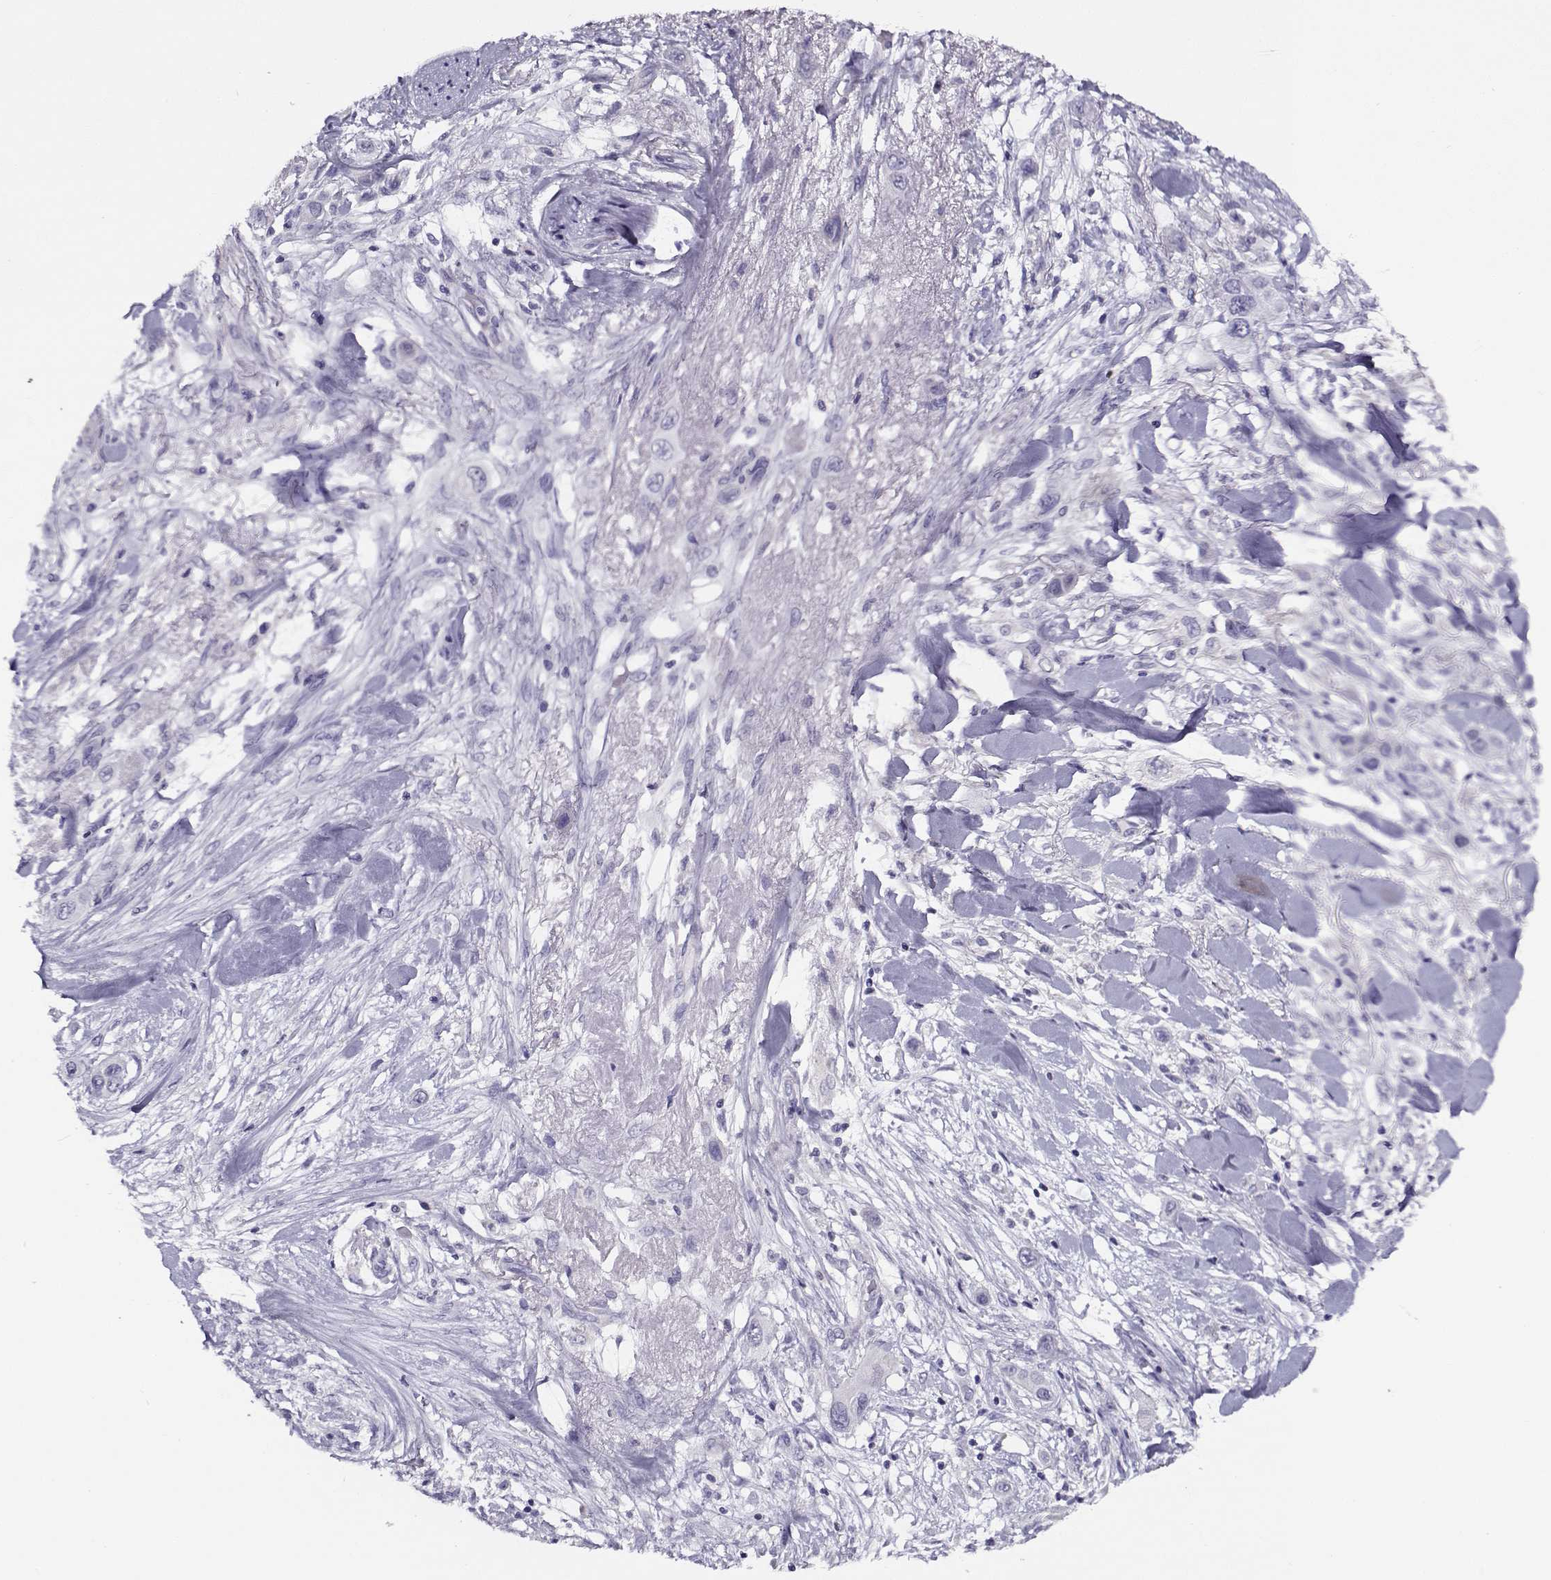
{"staining": {"intensity": "negative", "quantity": "none", "location": "none"}, "tissue": "skin cancer", "cell_type": "Tumor cells", "image_type": "cancer", "snomed": [{"axis": "morphology", "description": "Squamous cell carcinoma, NOS"}, {"axis": "topography", "description": "Skin"}], "caption": "Tumor cells are negative for brown protein staining in skin cancer.", "gene": "FEZF1", "patient": {"sex": "male", "age": 79}}